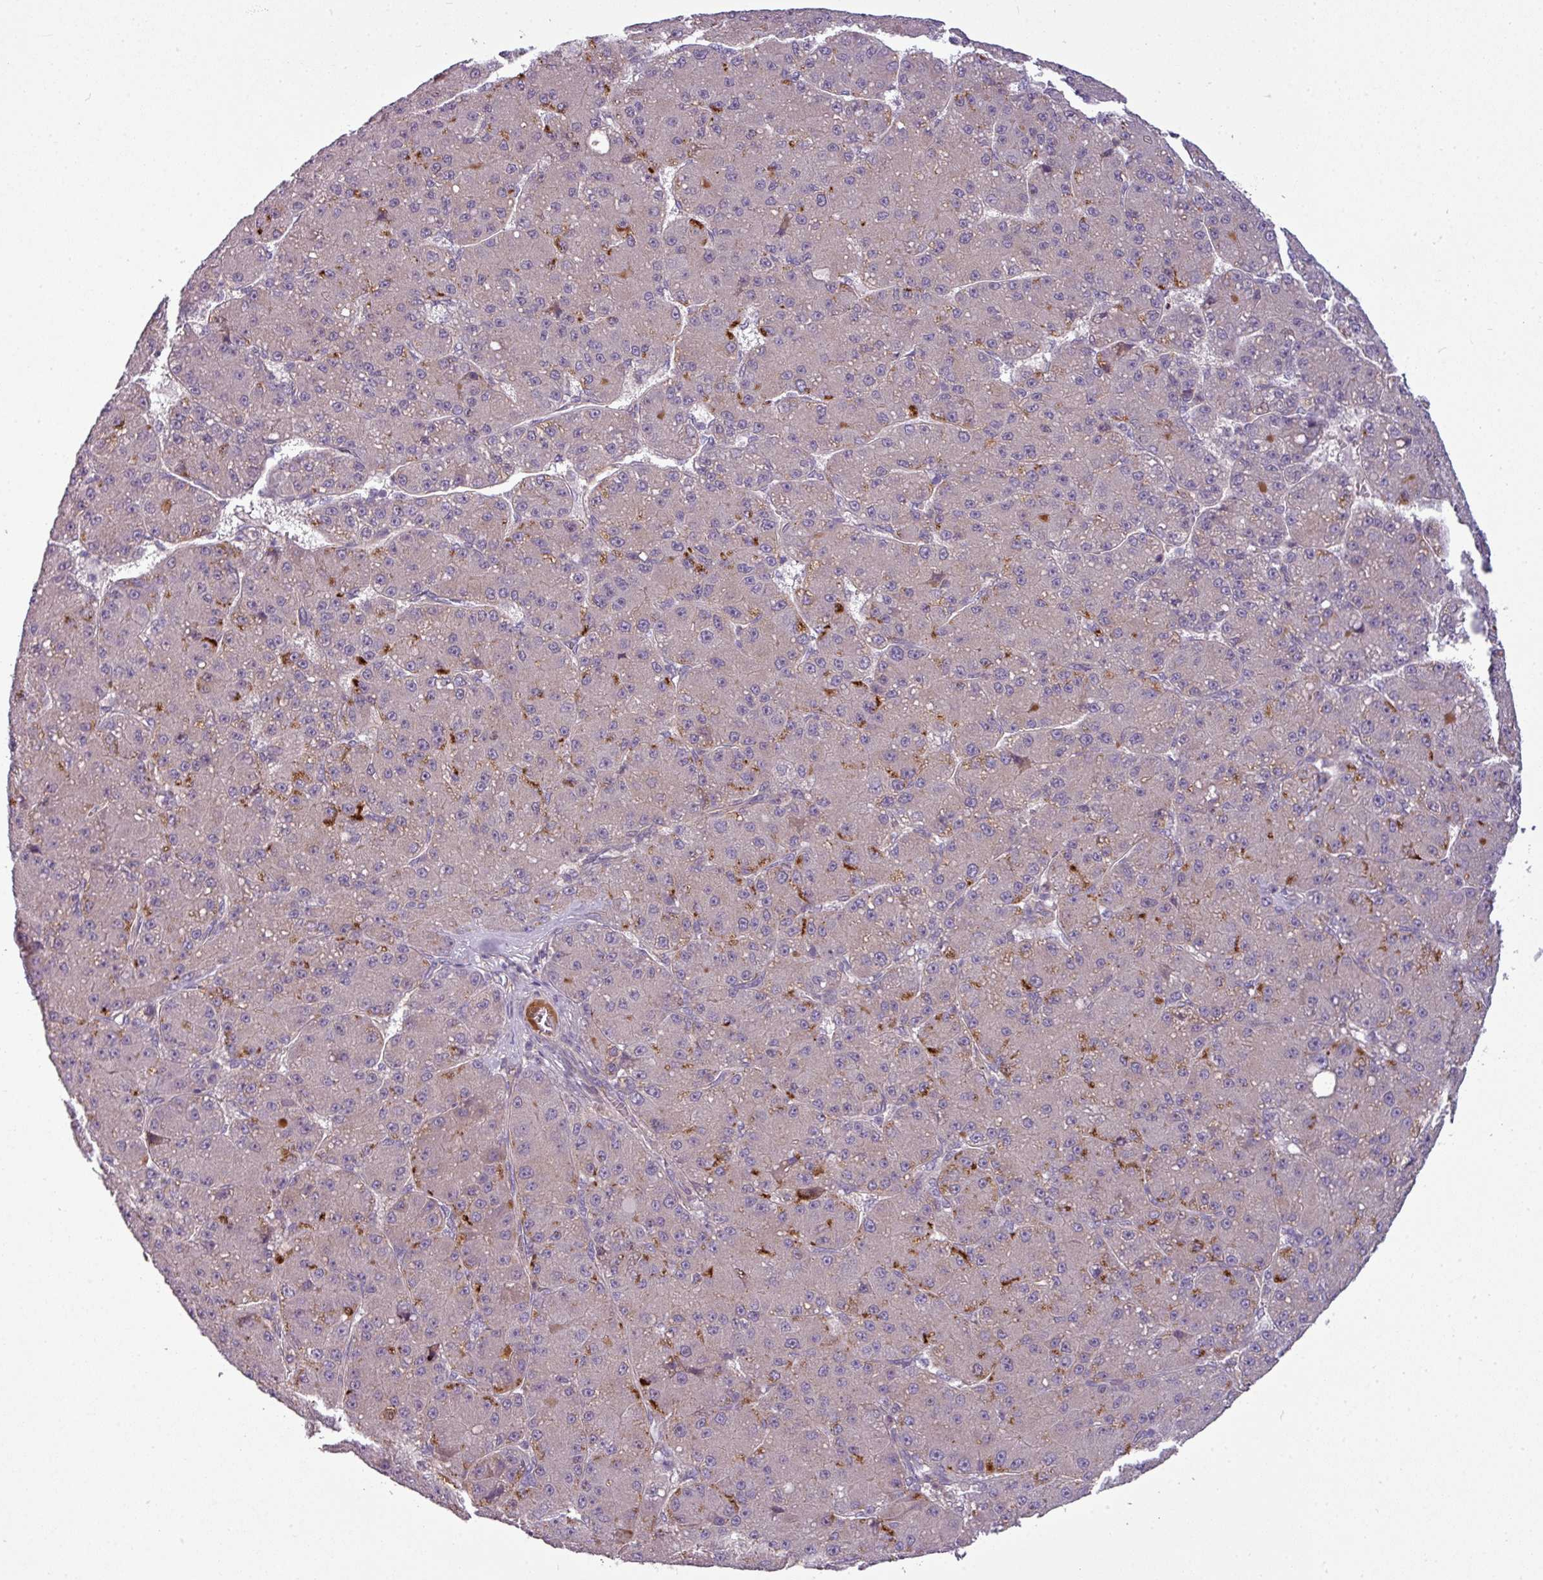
{"staining": {"intensity": "strong", "quantity": "<25%", "location": "cytoplasmic/membranous"}, "tissue": "liver cancer", "cell_type": "Tumor cells", "image_type": "cancer", "snomed": [{"axis": "morphology", "description": "Carcinoma, Hepatocellular, NOS"}, {"axis": "topography", "description": "Liver"}], "caption": "Approximately <25% of tumor cells in hepatocellular carcinoma (liver) show strong cytoplasmic/membranous protein positivity as visualized by brown immunohistochemical staining.", "gene": "ZNF35", "patient": {"sex": "male", "age": 67}}